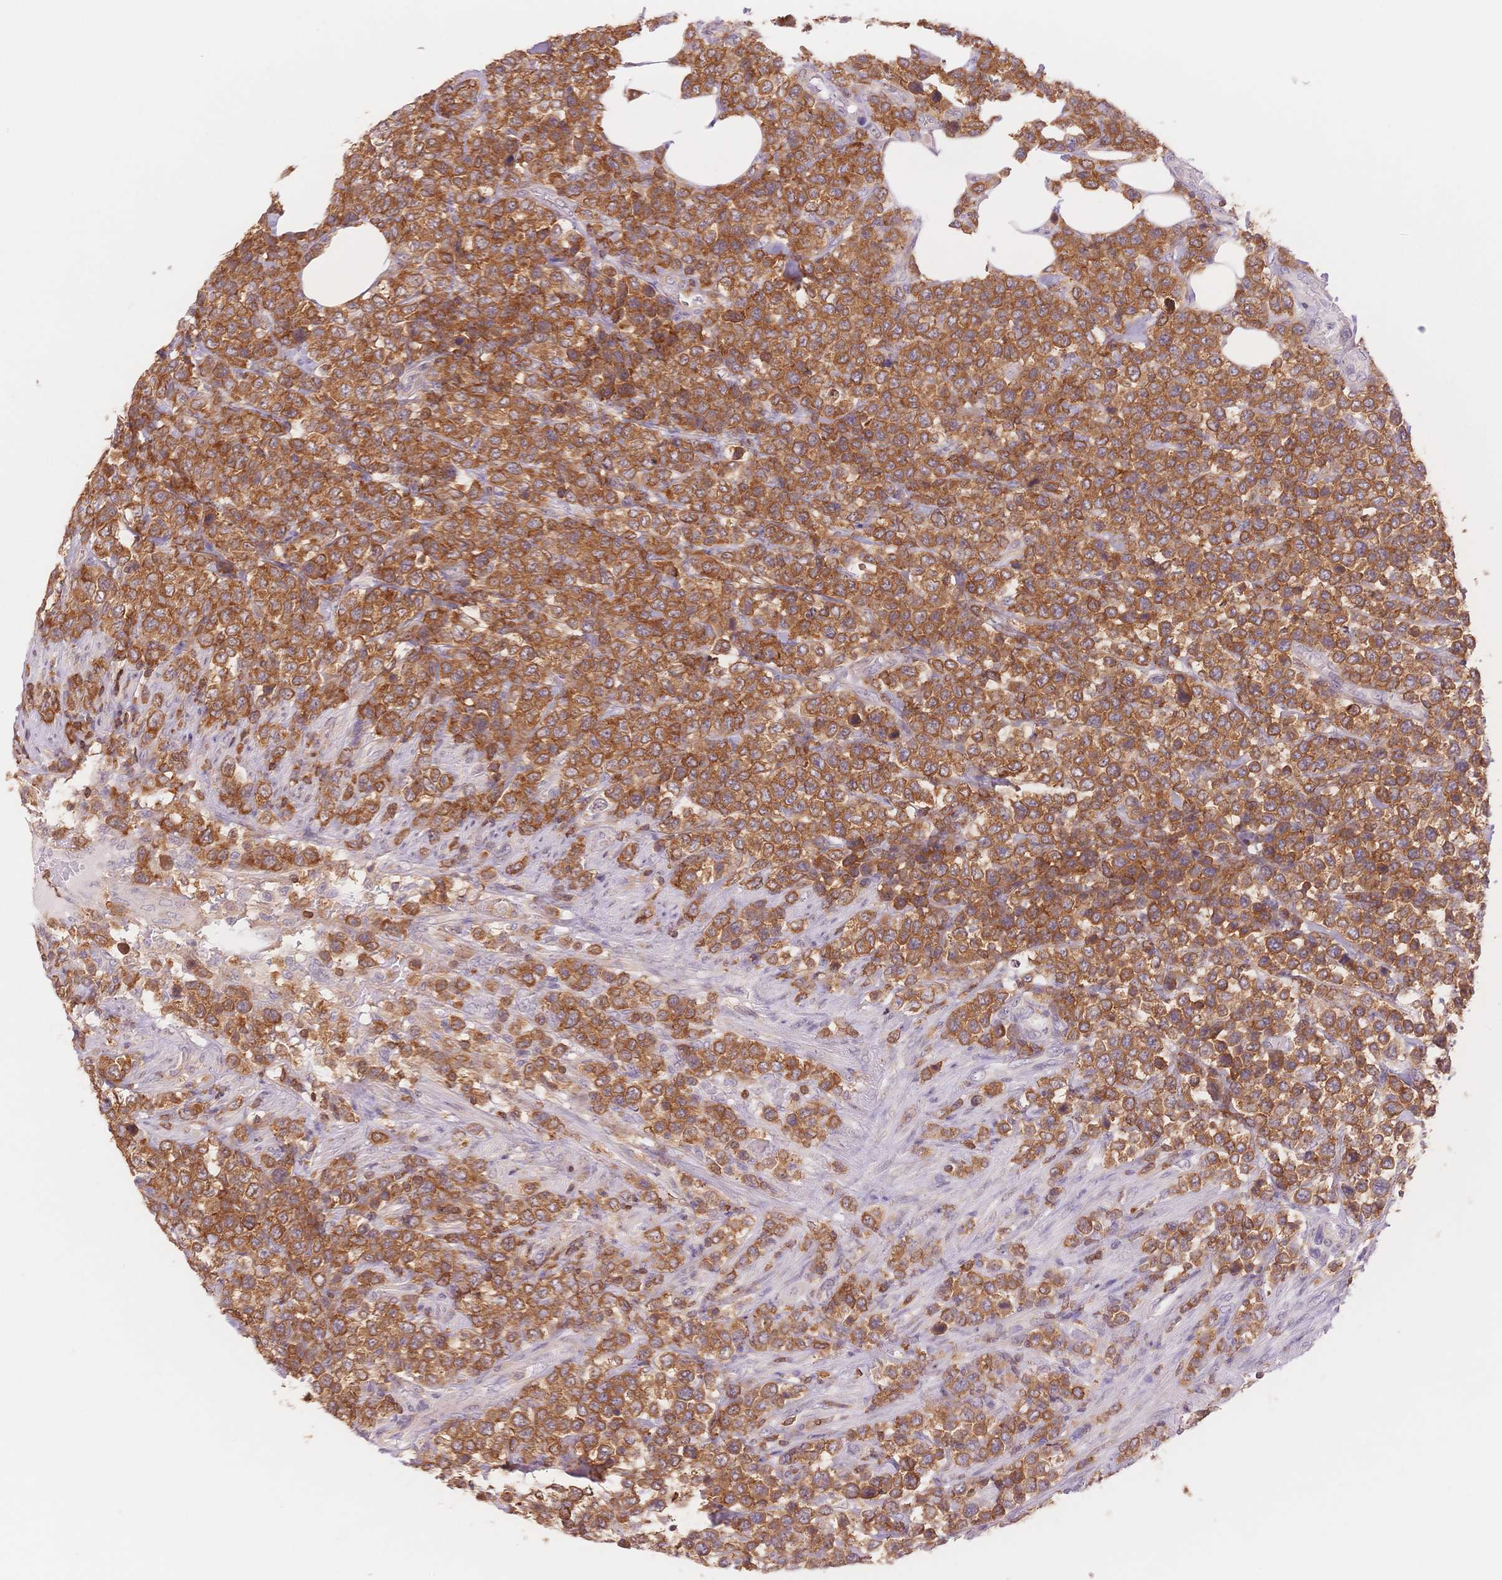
{"staining": {"intensity": "strong", "quantity": ">75%", "location": "cytoplasmic/membranous"}, "tissue": "lymphoma", "cell_type": "Tumor cells", "image_type": "cancer", "snomed": [{"axis": "morphology", "description": "Malignant lymphoma, non-Hodgkin's type, High grade"}, {"axis": "topography", "description": "Soft tissue"}], "caption": "Protein staining exhibits strong cytoplasmic/membranous staining in approximately >75% of tumor cells in lymphoma.", "gene": "STK39", "patient": {"sex": "female", "age": 56}}